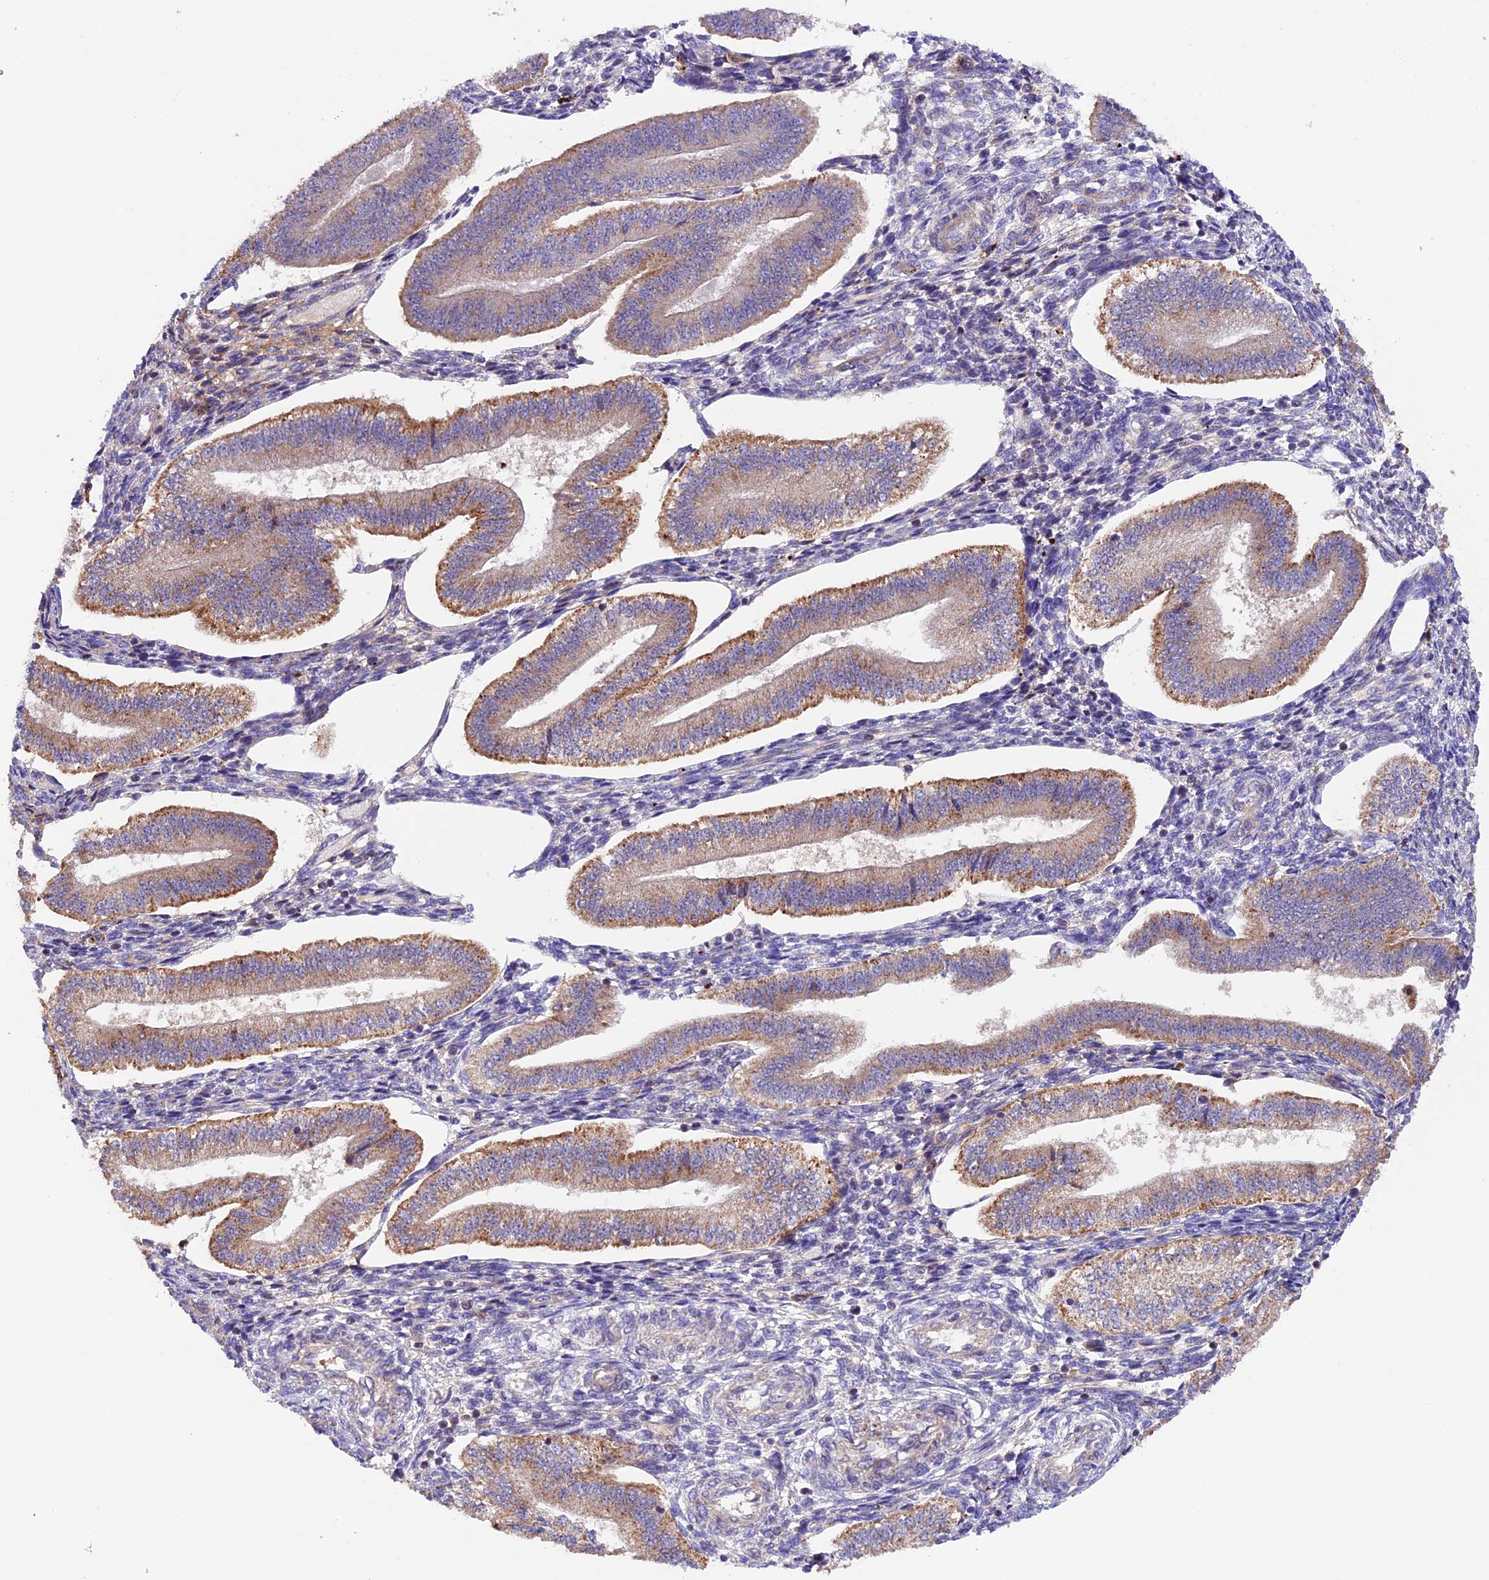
{"staining": {"intensity": "negative", "quantity": "none", "location": "none"}, "tissue": "endometrium", "cell_type": "Cells in endometrial stroma", "image_type": "normal", "snomed": [{"axis": "morphology", "description": "Normal tissue, NOS"}, {"axis": "topography", "description": "Endometrium"}], "caption": "Immunohistochemistry histopathology image of unremarkable endometrium stained for a protein (brown), which reveals no expression in cells in endometrial stroma.", "gene": "METTL22", "patient": {"sex": "female", "age": 34}}